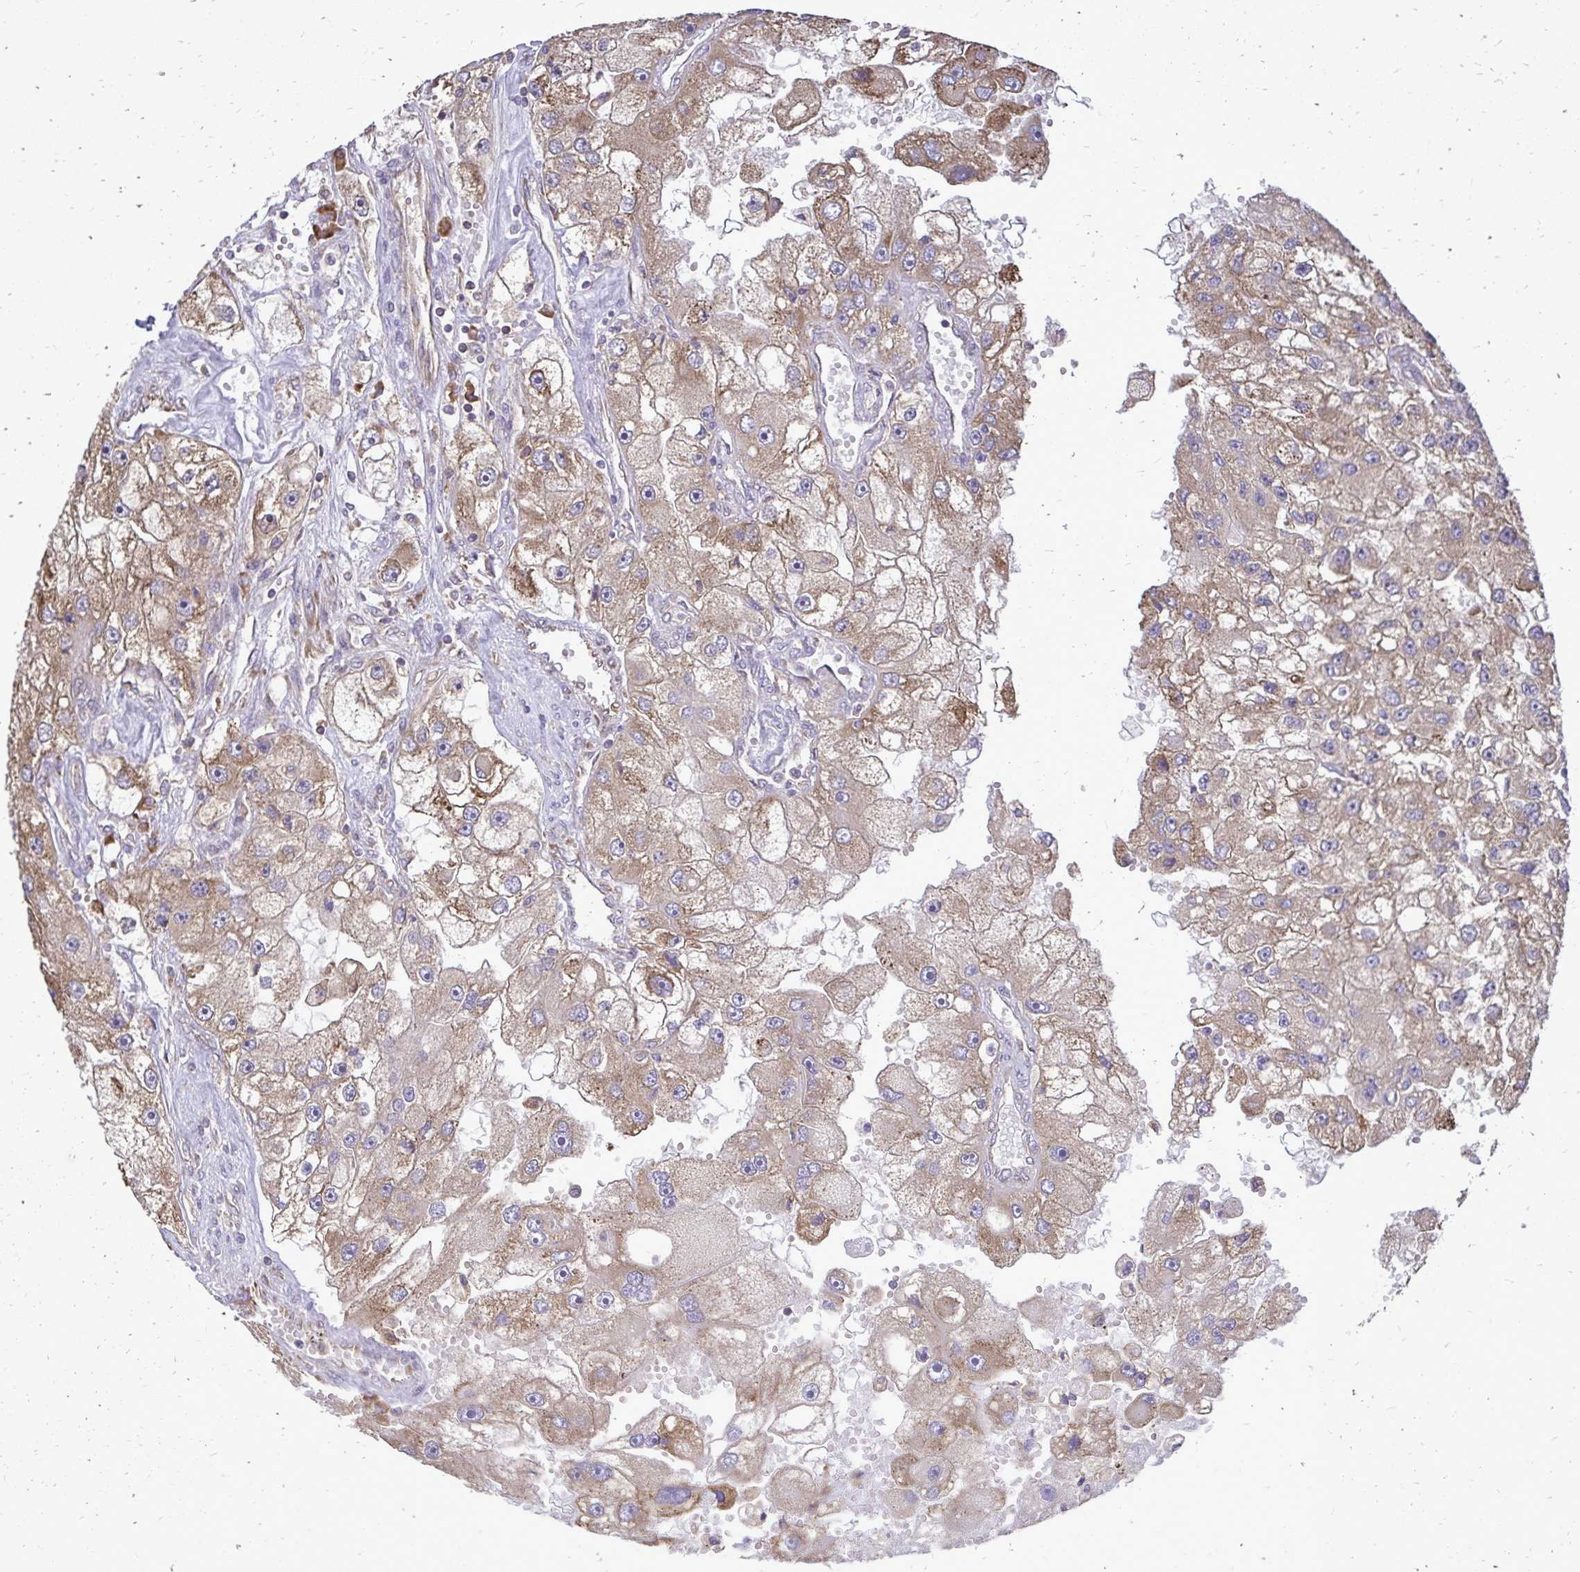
{"staining": {"intensity": "moderate", "quantity": ">75%", "location": "cytoplasmic/membranous"}, "tissue": "renal cancer", "cell_type": "Tumor cells", "image_type": "cancer", "snomed": [{"axis": "morphology", "description": "Adenocarcinoma, NOS"}, {"axis": "topography", "description": "Kidney"}], "caption": "Immunohistochemical staining of human renal cancer reveals medium levels of moderate cytoplasmic/membranous expression in about >75% of tumor cells. (DAB IHC with brightfield microscopy, high magnification).", "gene": "RPS3", "patient": {"sex": "male", "age": 63}}